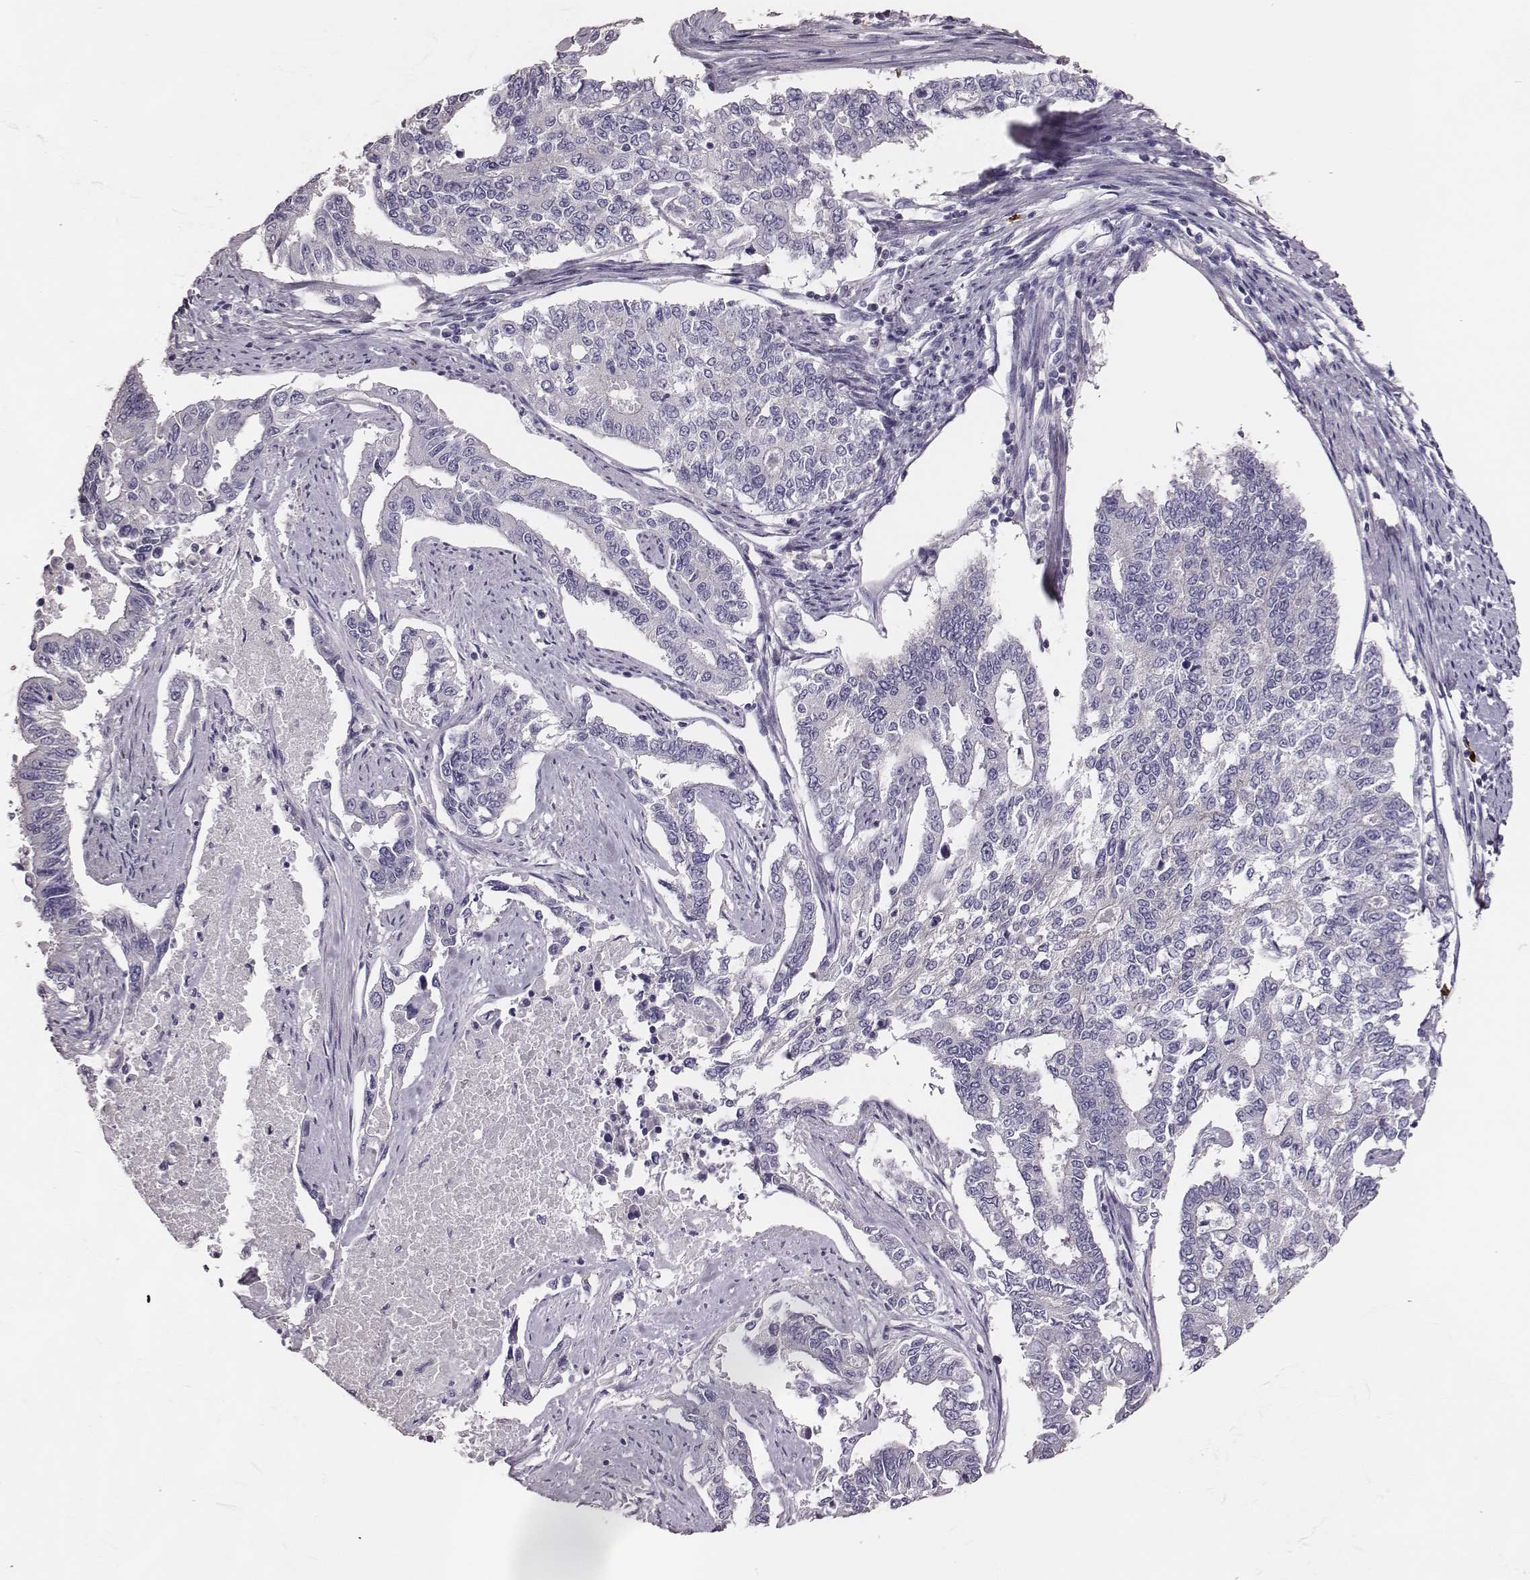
{"staining": {"intensity": "negative", "quantity": "none", "location": "none"}, "tissue": "endometrial cancer", "cell_type": "Tumor cells", "image_type": "cancer", "snomed": [{"axis": "morphology", "description": "Adenocarcinoma, NOS"}, {"axis": "topography", "description": "Uterus"}], "caption": "High power microscopy micrograph of an immunohistochemistry (IHC) image of endometrial adenocarcinoma, revealing no significant staining in tumor cells.", "gene": "P2RY10", "patient": {"sex": "female", "age": 59}}